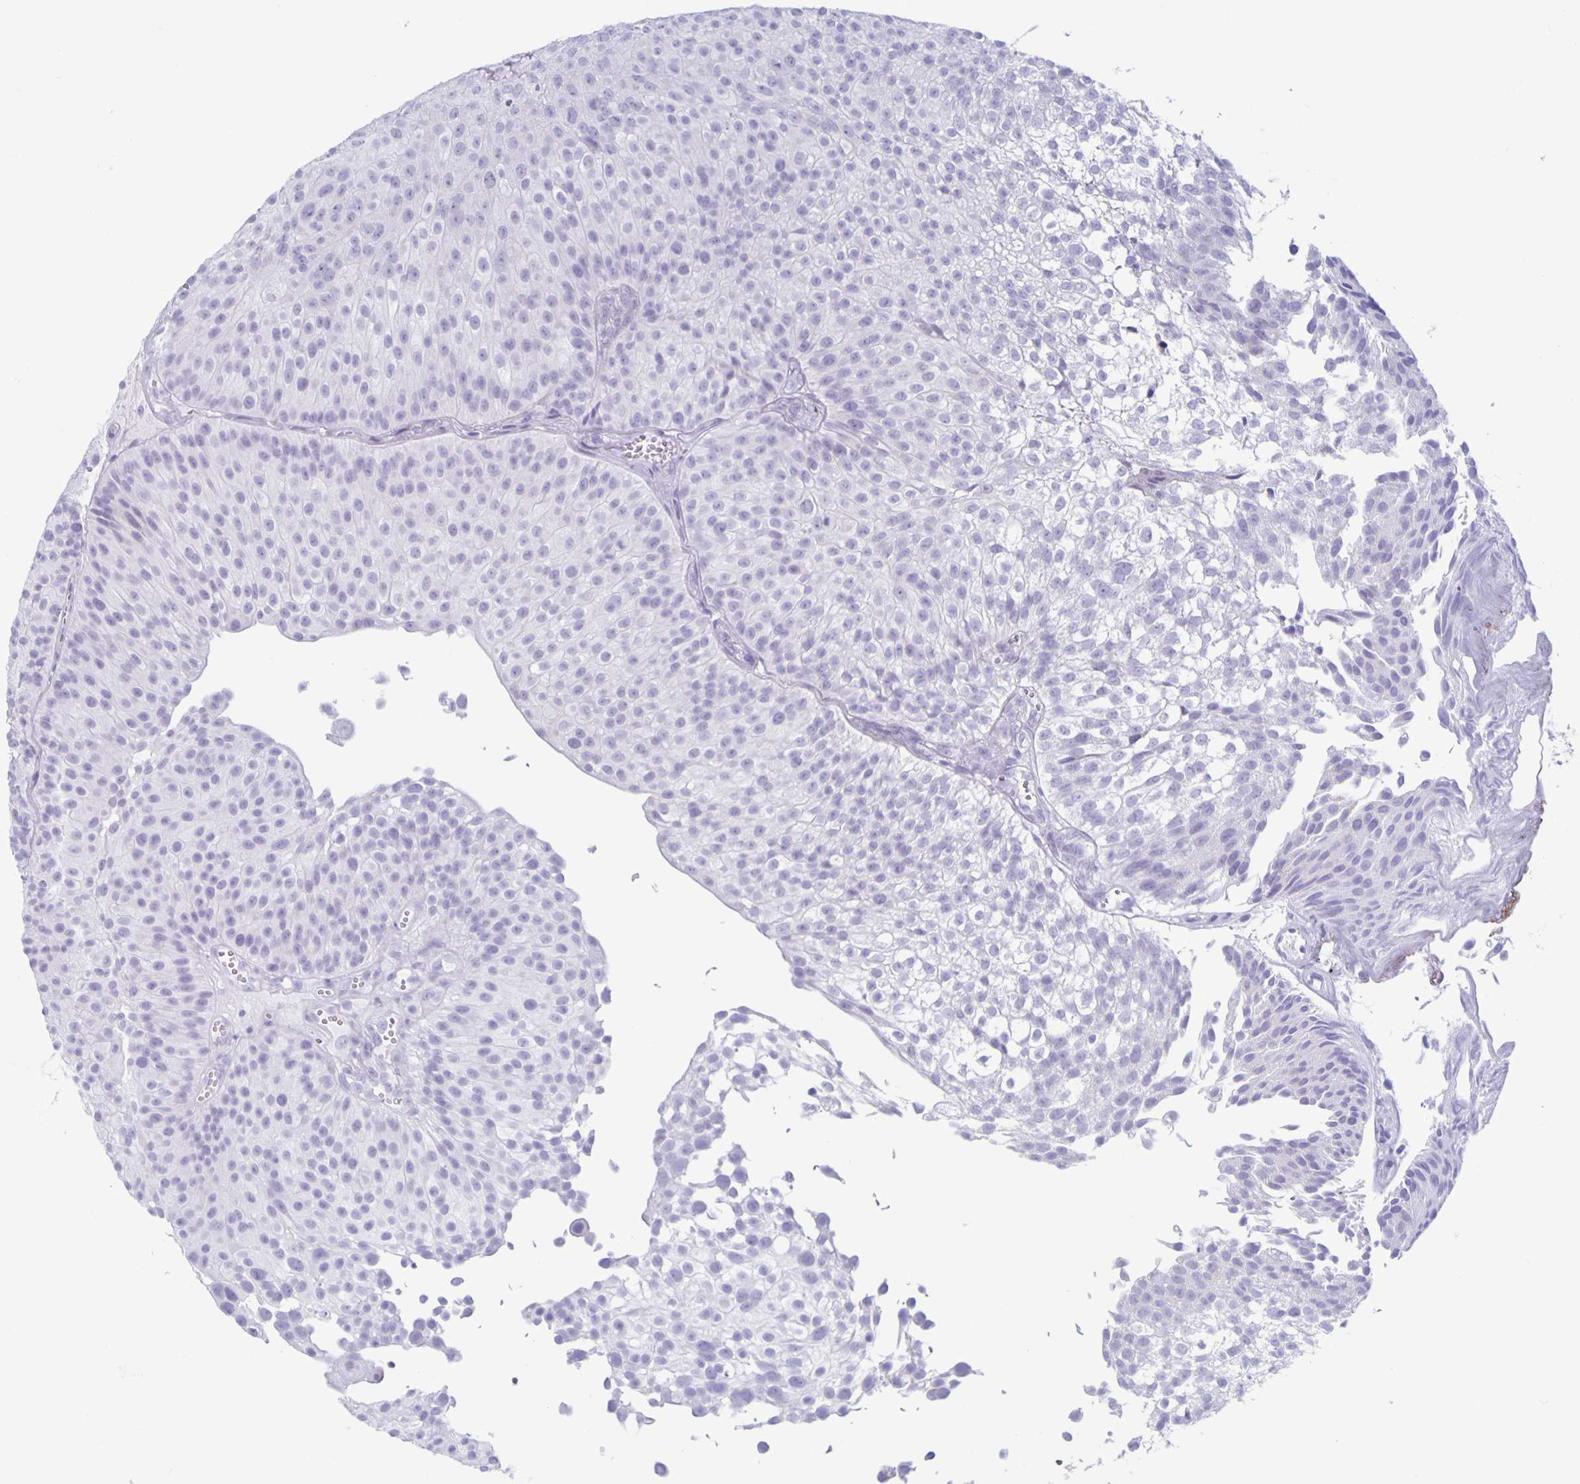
{"staining": {"intensity": "negative", "quantity": "none", "location": "none"}, "tissue": "urothelial cancer", "cell_type": "Tumor cells", "image_type": "cancer", "snomed": [{"axis": "morphology", "description": "Urothelial carcinoma, Low grade"}, {"axis": "topography", "description": "Urinary bladder"}], "caption": "DAB immunohistochemical staining of human urothelial cancer reveals no significant positivity in tumor cells.", "gene": "CT45A5", "patient": {"sex": "male", "age": 70}}